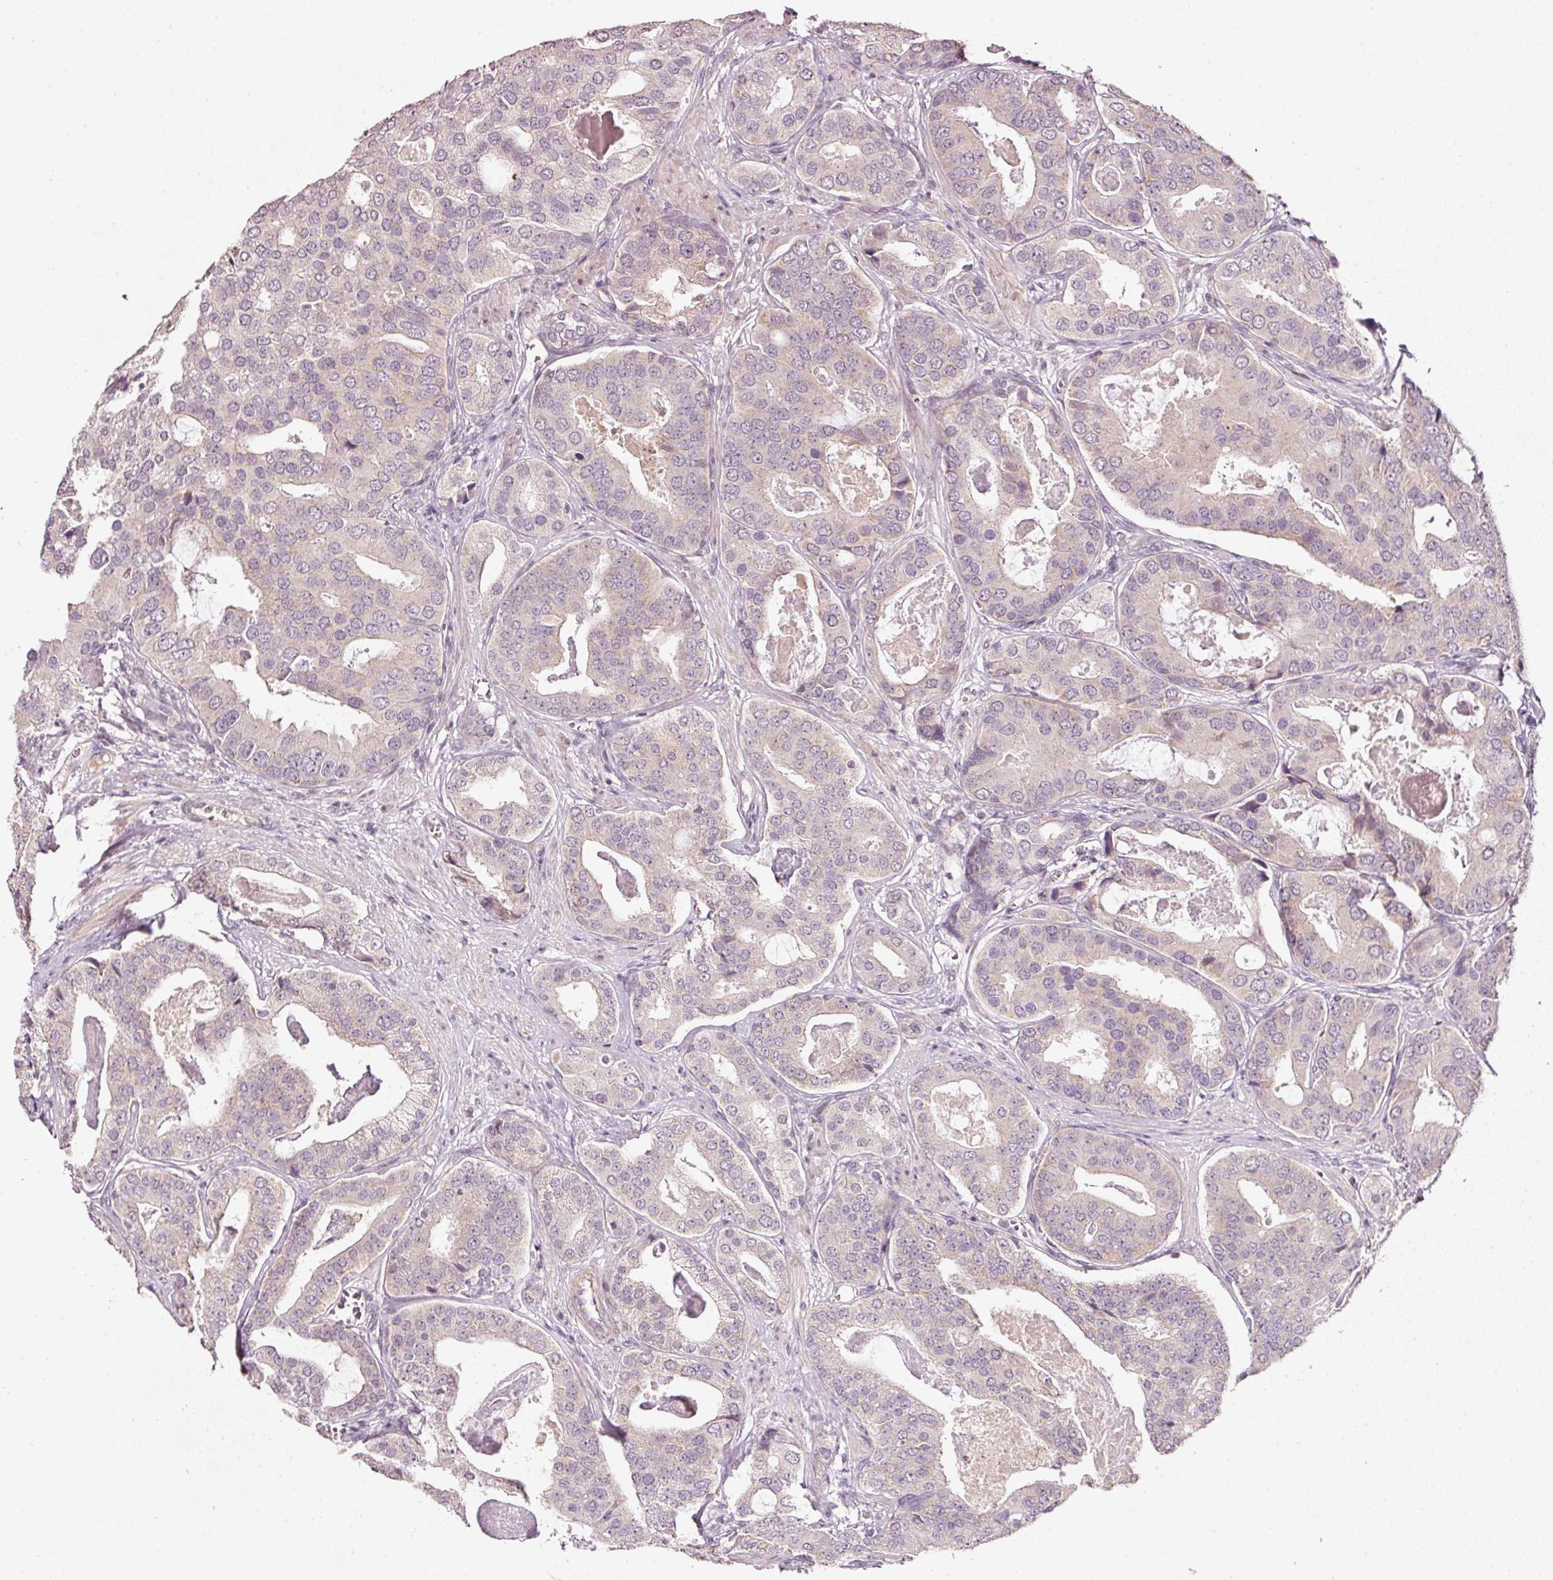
{"staining": {"intensity": "weak", "quantity": "<25%", "location": "cytoplasmic/membranous"}, "tissue": "prostate cancer", "cell_type": "Tumor cells", "image_type": "cancer", "snomed": [{"axis": "morphology", "description": "Adenocarcinoma, High grade"}, {"axis": "topography", "description": "Prostate"}], "caption": "Tumor cells show no significant expression in prostate cancer (adenocarcinoma (high-grade)).", "gene": "TOB2", "patient": {"sex": "male", "age": 71}}